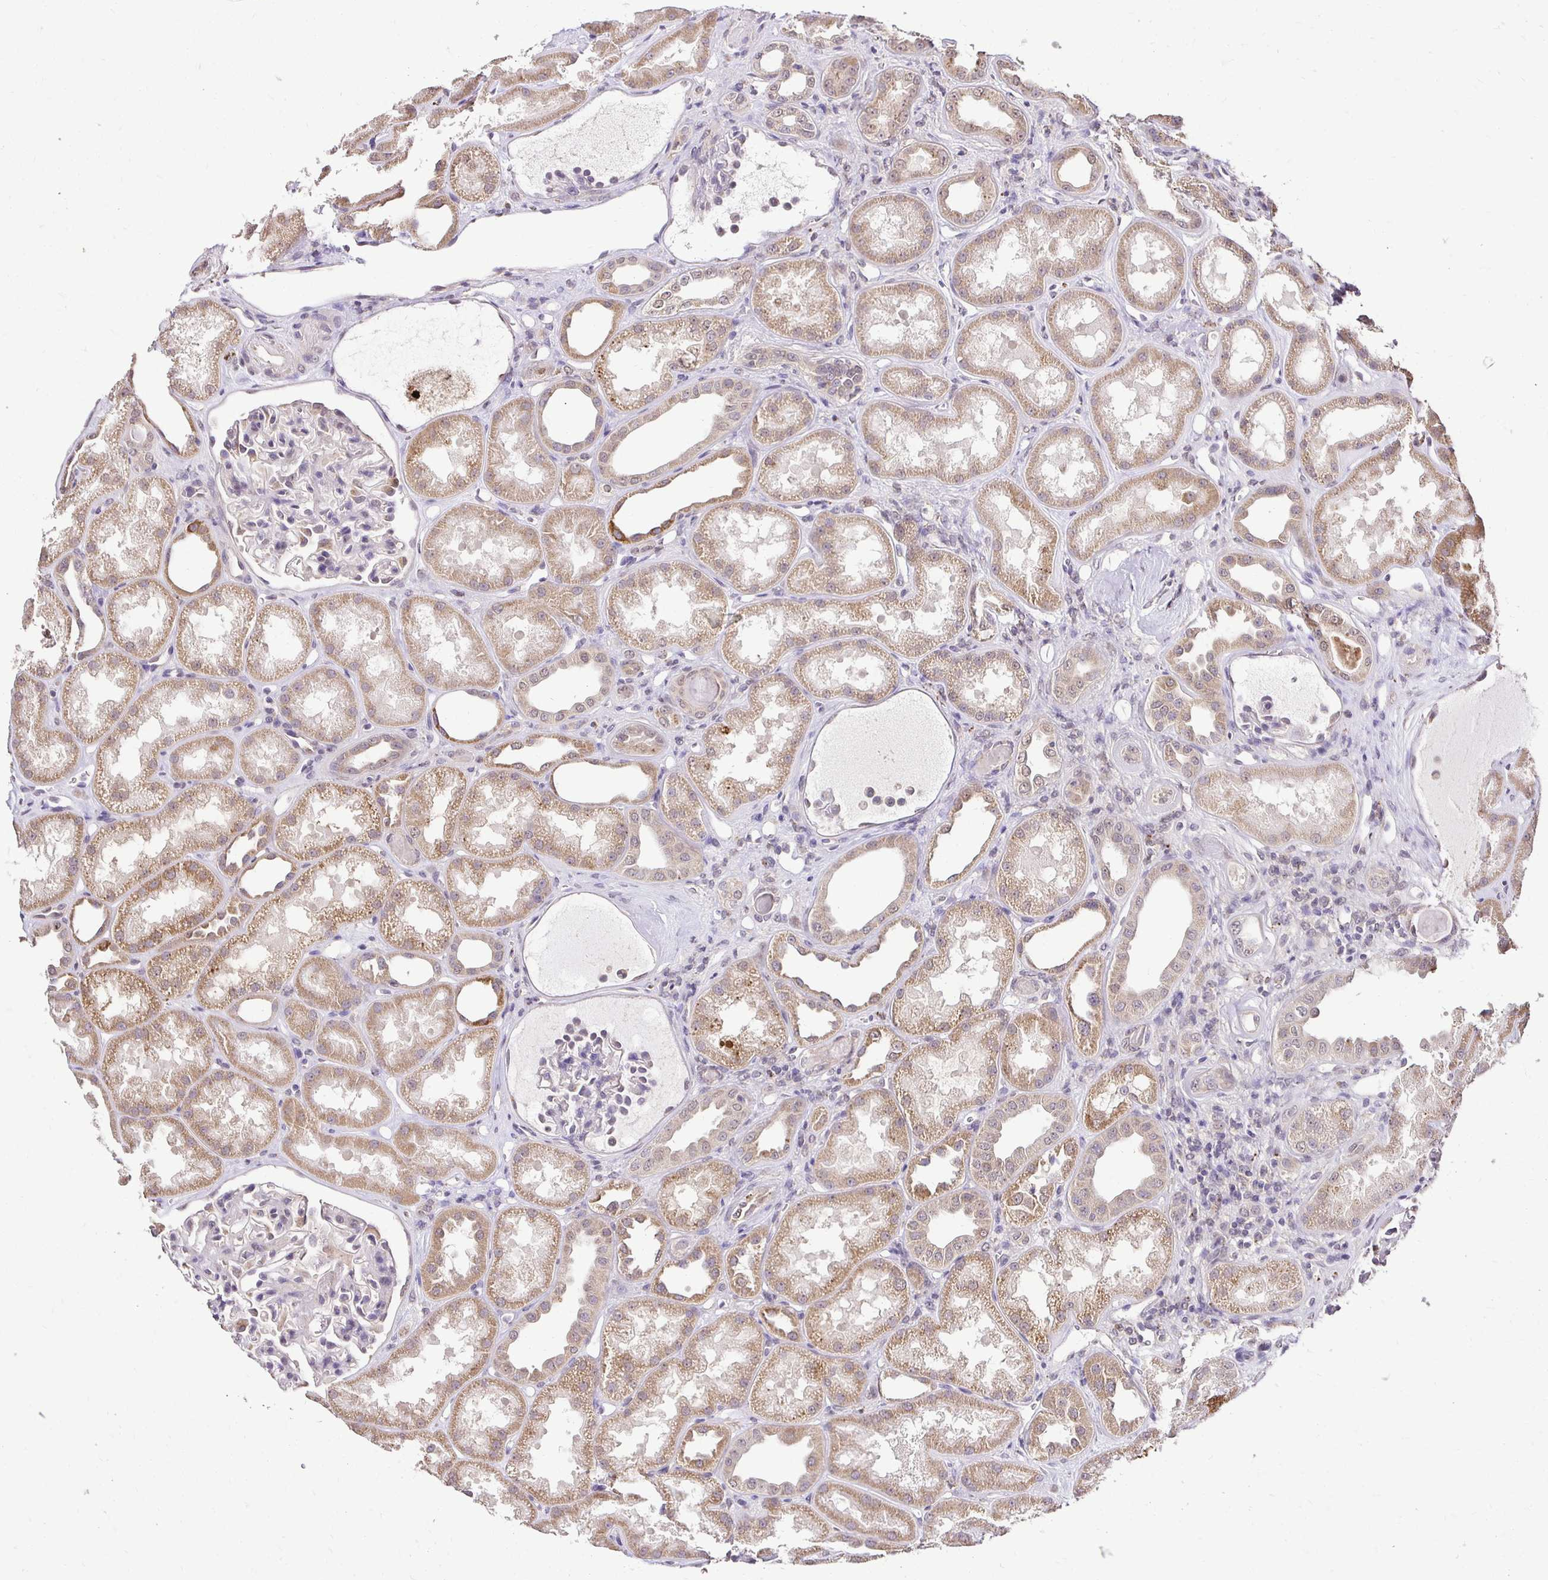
{"staining": {"intensity": "negative", "quantity": "none", "location": "none"}, "tissue": "kidney", "cell_type": "Cells in glomeruli", "image_type": "normal", "snomed": [{"axis": "morphology", "description": "Normal tissue, NOS"}, {"axis": "topography", "description": "Kidney"}], "caption": "IHC micrograph of benign kidney: kidney stained with DAB (3,3'-diaminobenzidine) exhibits no significant protein expression in cells in glomeruli.", "gene": "RHEBL1", "patient": {"sex": "male", "age": 61}}